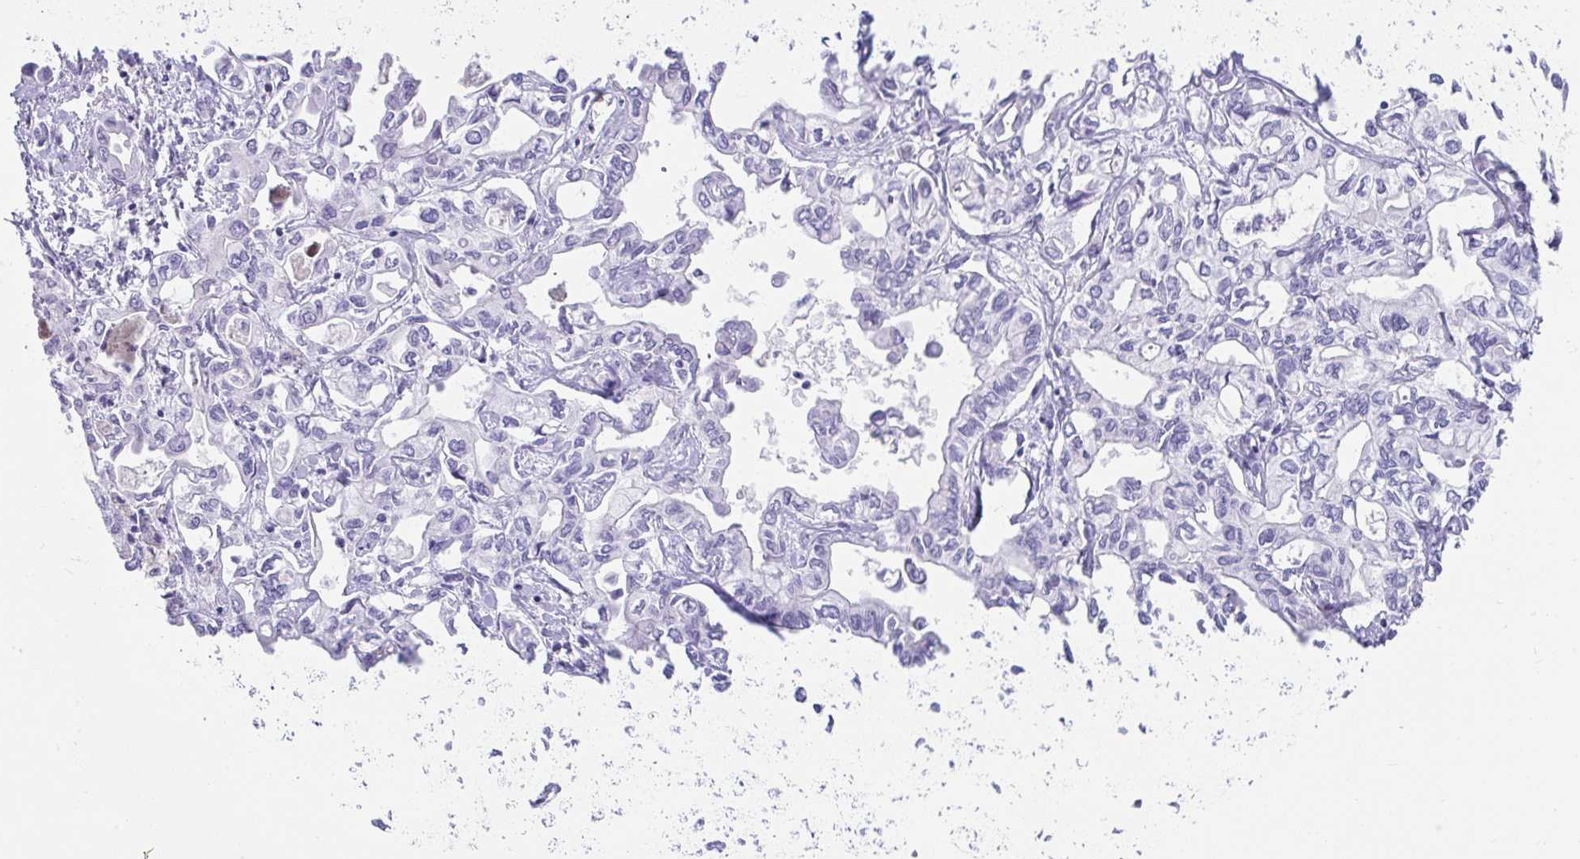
{"staining": {"intensity": "negative", "quantity": "none", "location": "none"}, "tissue": "liver cancer", "cell_type": "Tumor cells", "image_type": "cancer", "snomed": [{"axis": "morphology", "description": "Cholangiocarcinoma"}, {"axis": "topography", "description": "Liver"}], "caption": "The immunohistochemistry photomicrograph has no significant expression in tumor cells of liver cancer (cholangiocarcinoma) tissue. (Brightfield microscopy of DAB (3,3'-diaminobenzidine) immunohistochemistry at high magnification).", "gene": "TNNT1", "patient": {"sex": "female", "age": 64}}